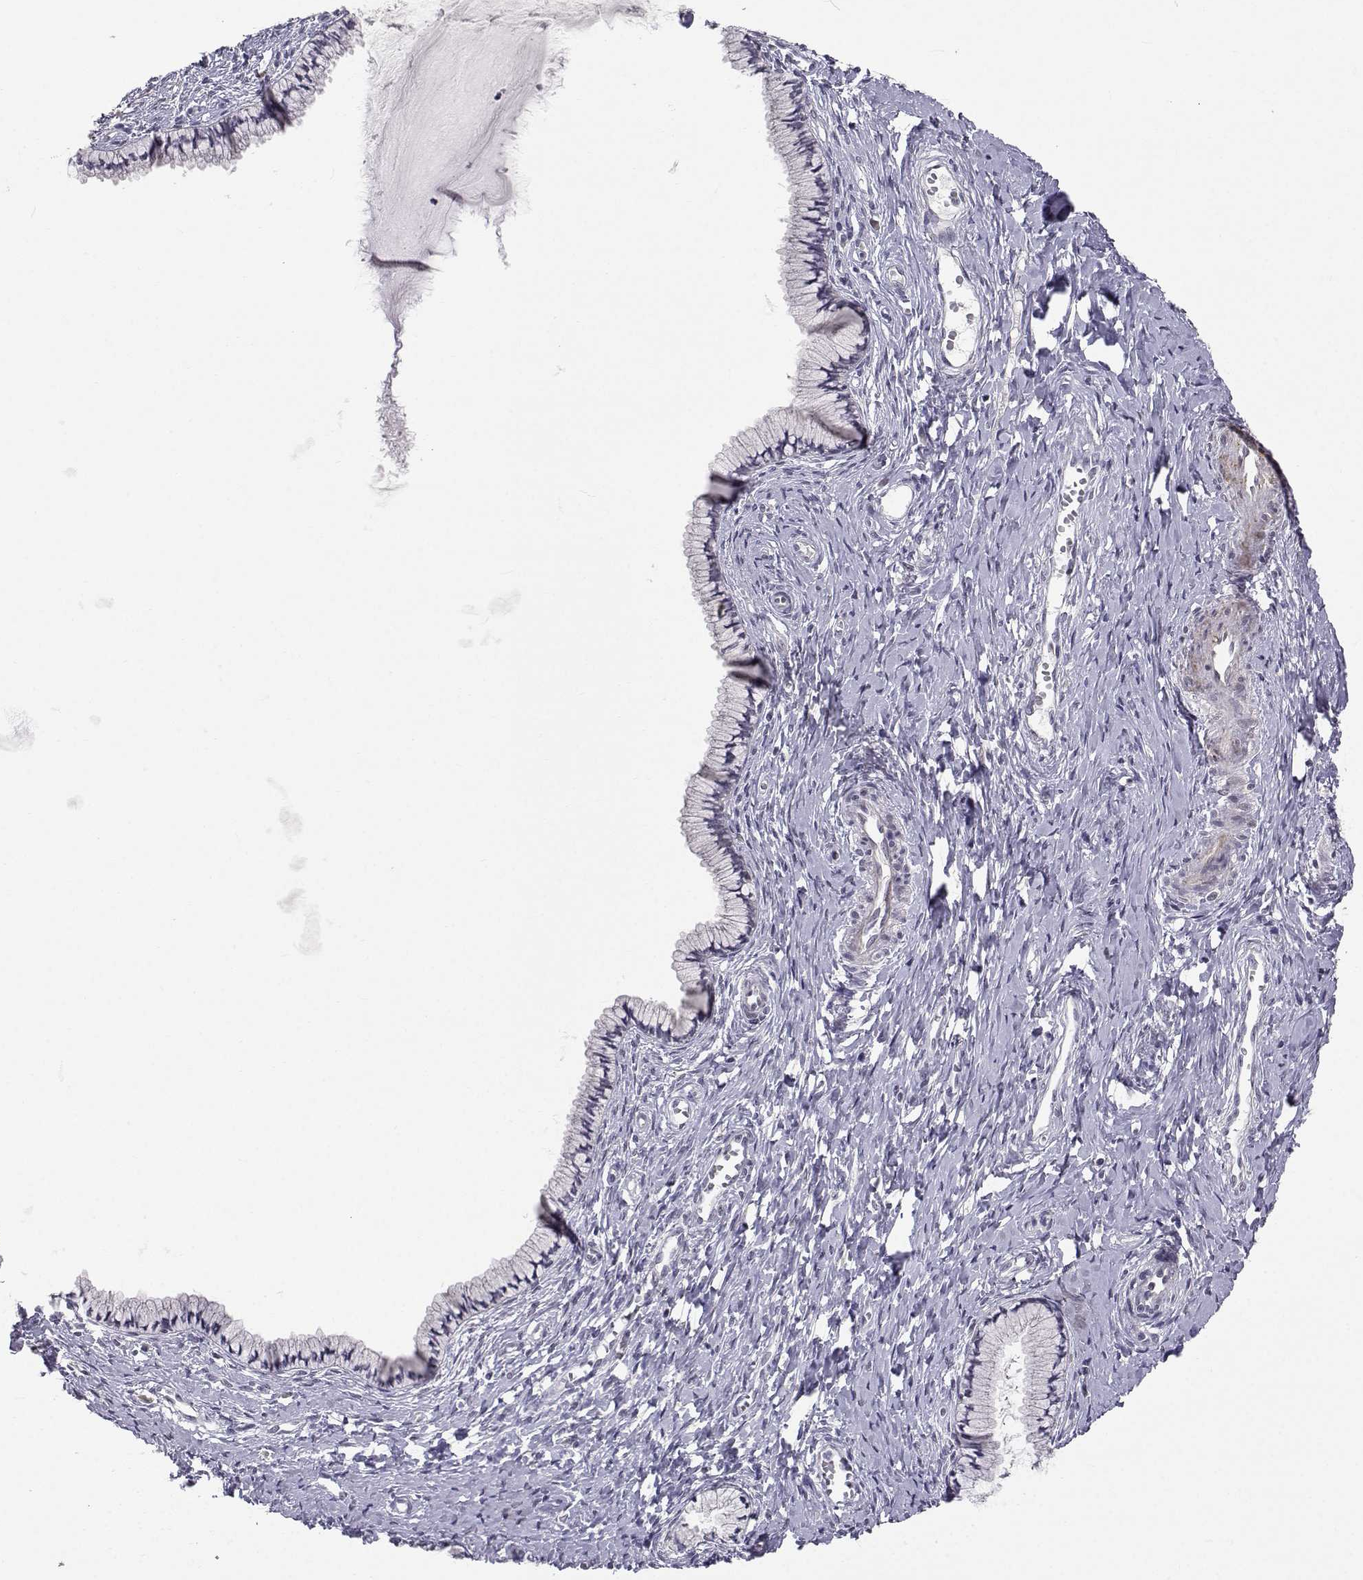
{"staining": {"intensity": "negative", "quantity": "none", "location": "none"}, "tissue": "cervix", "cell_type": "Glandular cells", "image_type": "normal", "snomed": [{"axis": "morphology", "description": "Normal tissue, NOS"}, {"axis": "topography", "description": "Cervix"}], "caption": "A high-resolution image shows immunohistochemistry staining of normal cervix, which exhibits no significant expression in glandular cells.", "gene": "SLC6A3", "patient": {"sex": "female", "age": 40}}